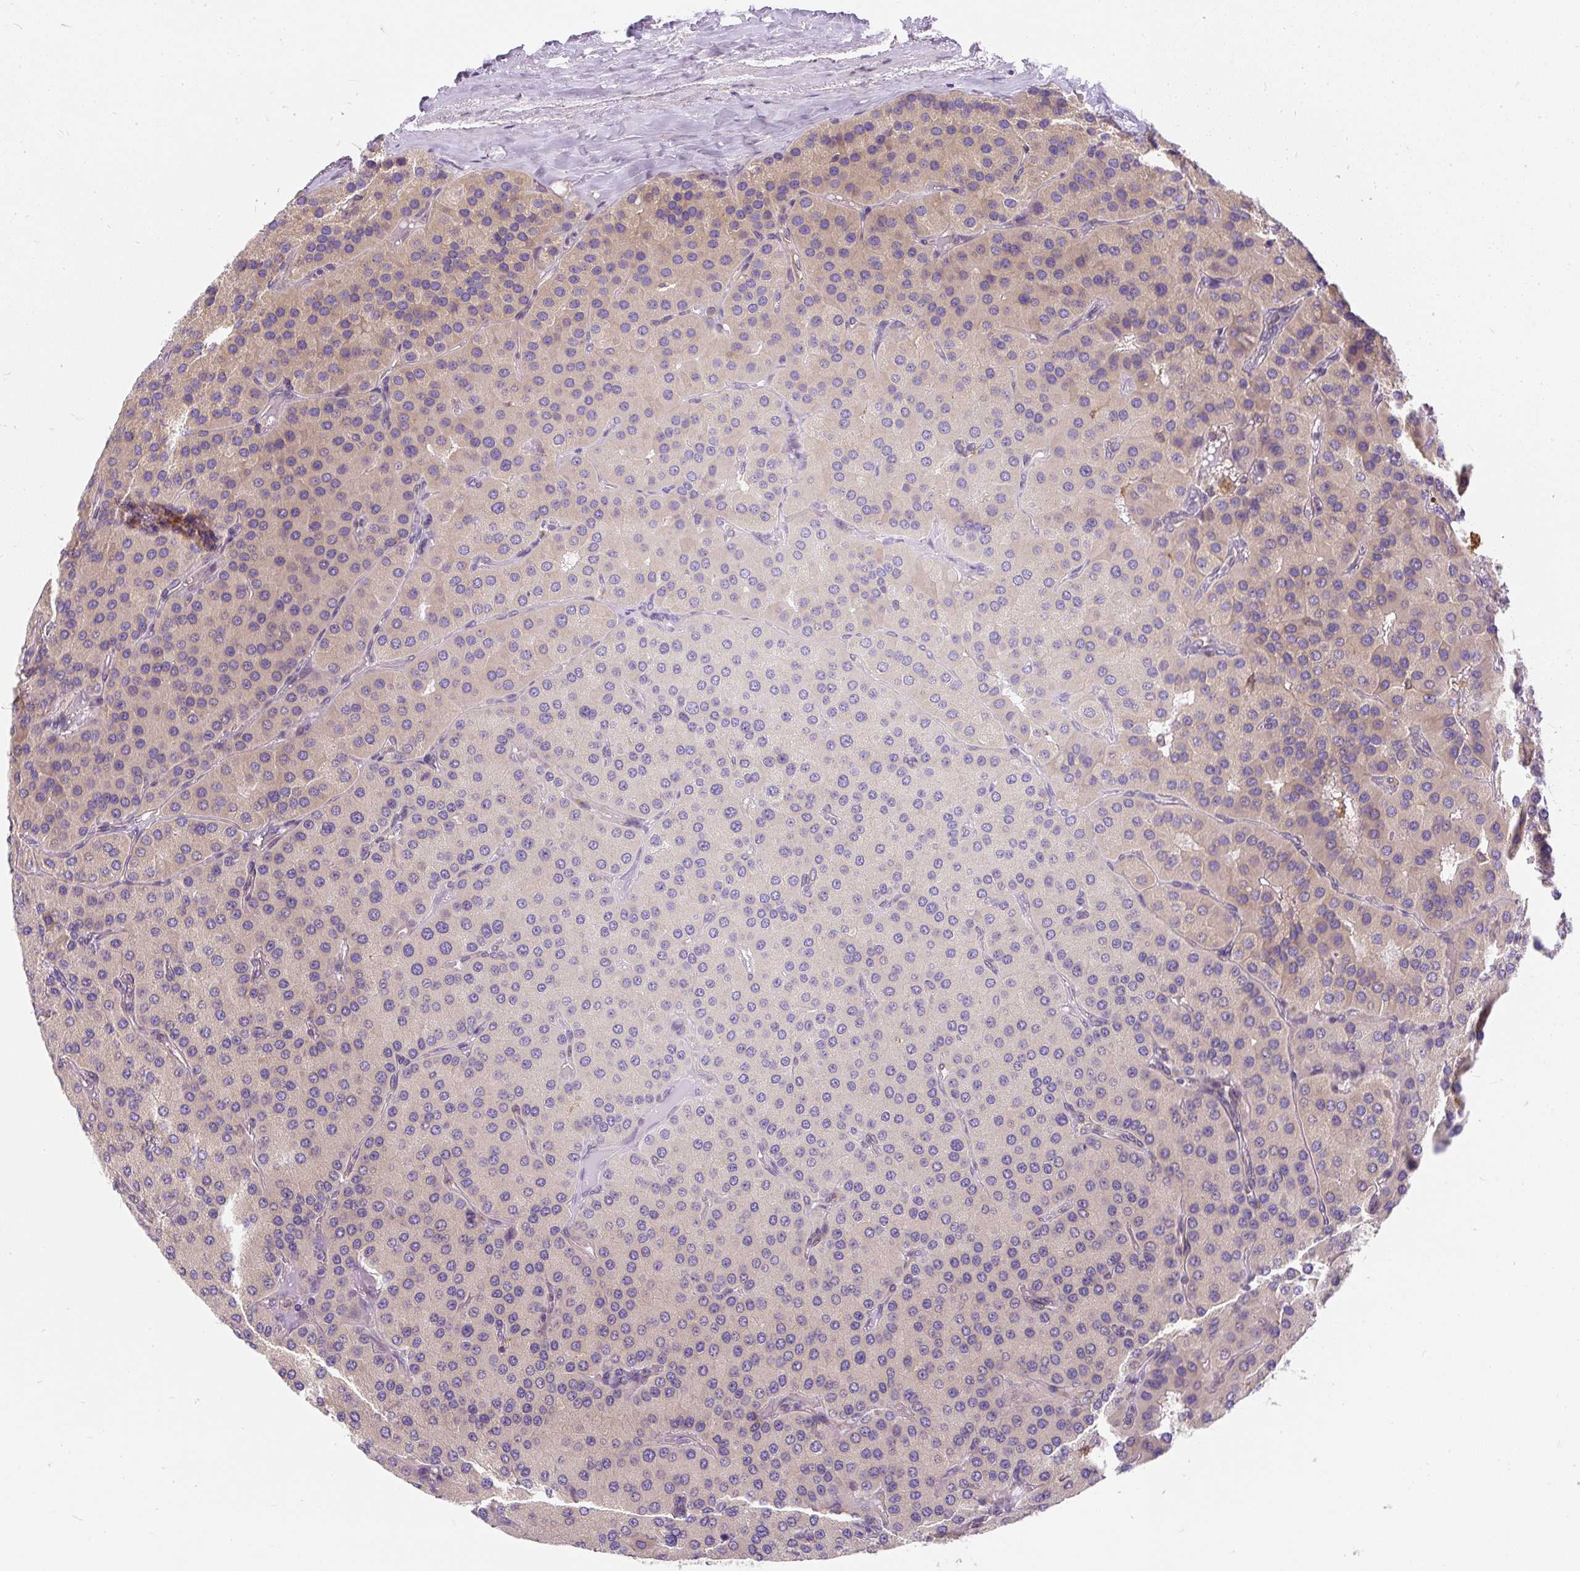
{"staining": {"intensity": "negative", "quantity": "none", "location": "none"}, "tissue": "parathyroid gland", "cell_type": "Glandular cells", "image_type": "normal", "snomed": [{"axis": "morphology", "description": "Normal tissue, NOS"}, {"axis": "morphology", "description": "Adenoma, NOS"}, {"axis": "topography", "description": "Parathyroid gland"}], "caption": "This is a photomicrograph of immunohistochemistry (IHC) staining of benign parathyroid gland, which shows no positivity in glandular cells. (Brightfield microscopy of DAB (3,3'-diaminobenzidine) immunohistochemistry at high magnification).", "gene": "CYP20A1", "patient": {"sex": "female", "age": 86}}